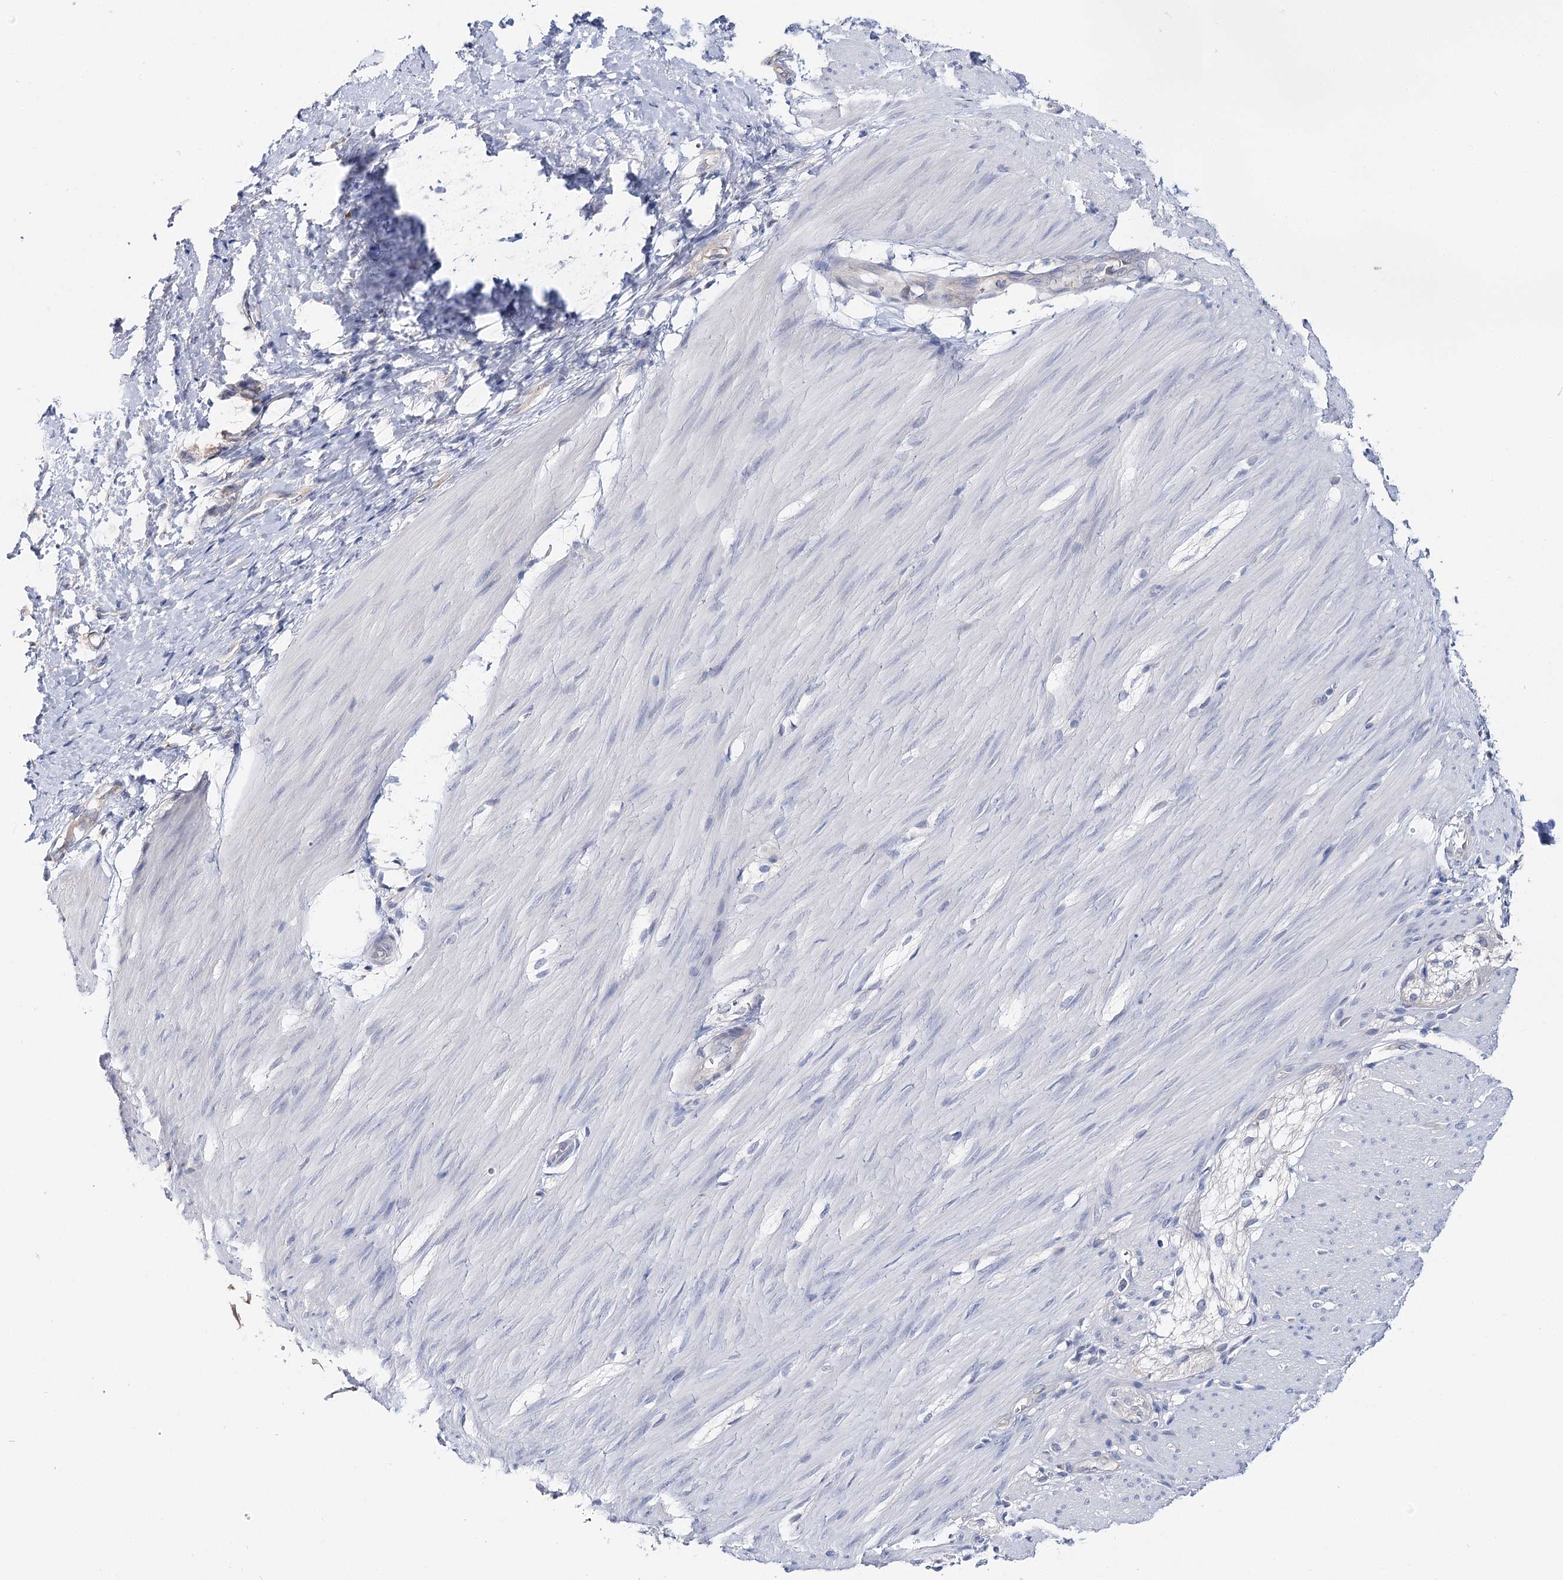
{"staining": {"intensity": "negative", "quantity": "none", "location": "none"}, "tissue": "smooth muscle", "cell_type": "Smooth muscle cells", "image_type": "normal", "snomed": [{"axis": "morphology", "description": "Normal tissue, NOS"}, {"axis": "morphology", "description": "Adenocarcinoma, NOS"}, {"axis": "topography", "description": "Colon"}, {"axis": "topography", "description": "Peripheral nerve tissue"}], "caption": "This is a micrograph of IHC staining of normal smooth muscle, which shows no staining in smooth muscle cells.", "gene": "UGP2", "patient": {"sex": "male", "age": 14}}